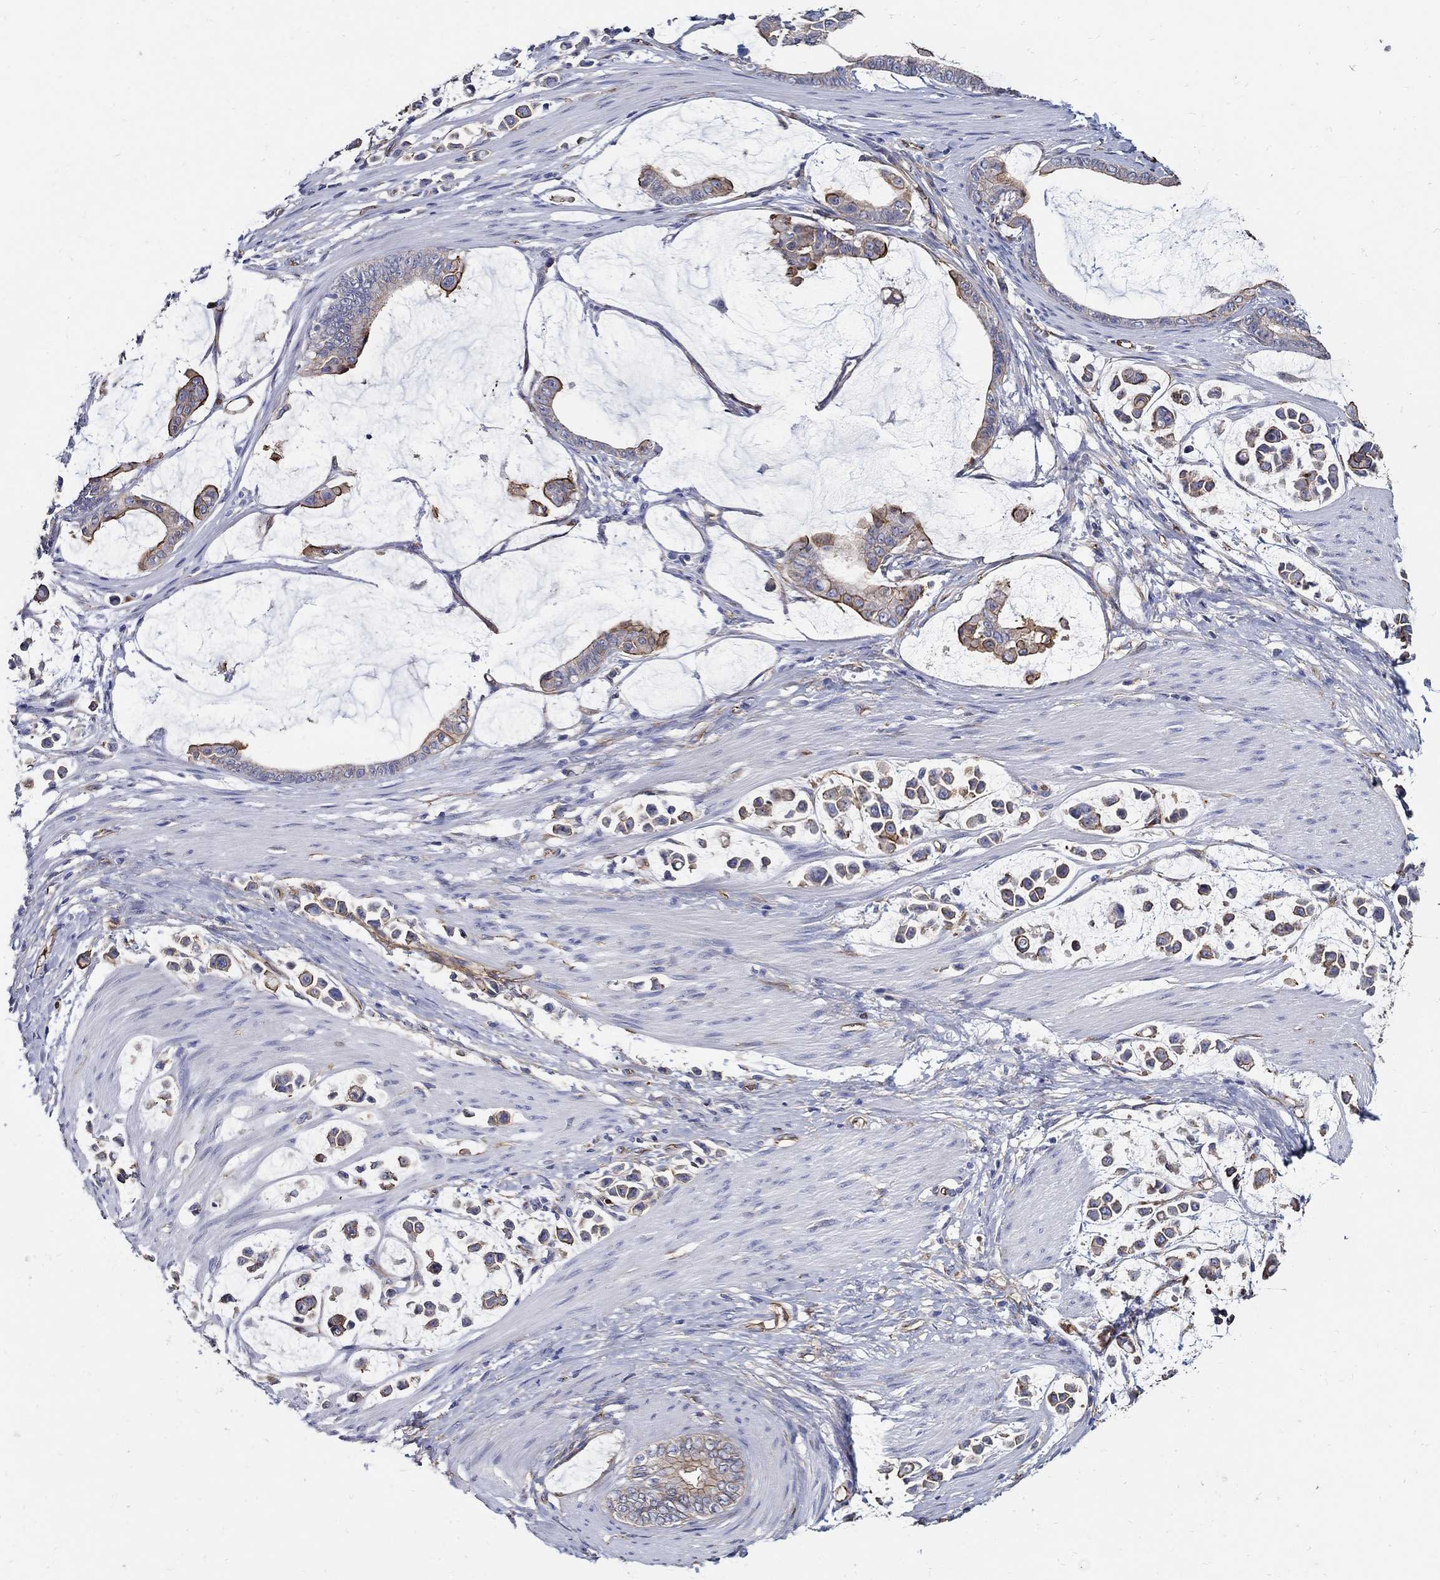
{"staining": {"intensity": "moderate", "quantity": "<25%", "location": "cytoplasmic/membranous"}, "tissue": "stomach cancer", "cell_type": "Tumor cells", "image_type": "cancer", "snomed": [{"axis": "morphology", "description": "Adenocarcinoma, NOS"}, {"axis": "topography", "description": "Stomach"}], "caption": "A photomicrograph showing moderate cytoplasmic/membranous expression in approximately <25% of tumor cells in stomach adenocarcinoma, as visualized by brown immunohistochemical staining.", "gene": "APBB3", "patient": {"sex": "male", "age": 82}}